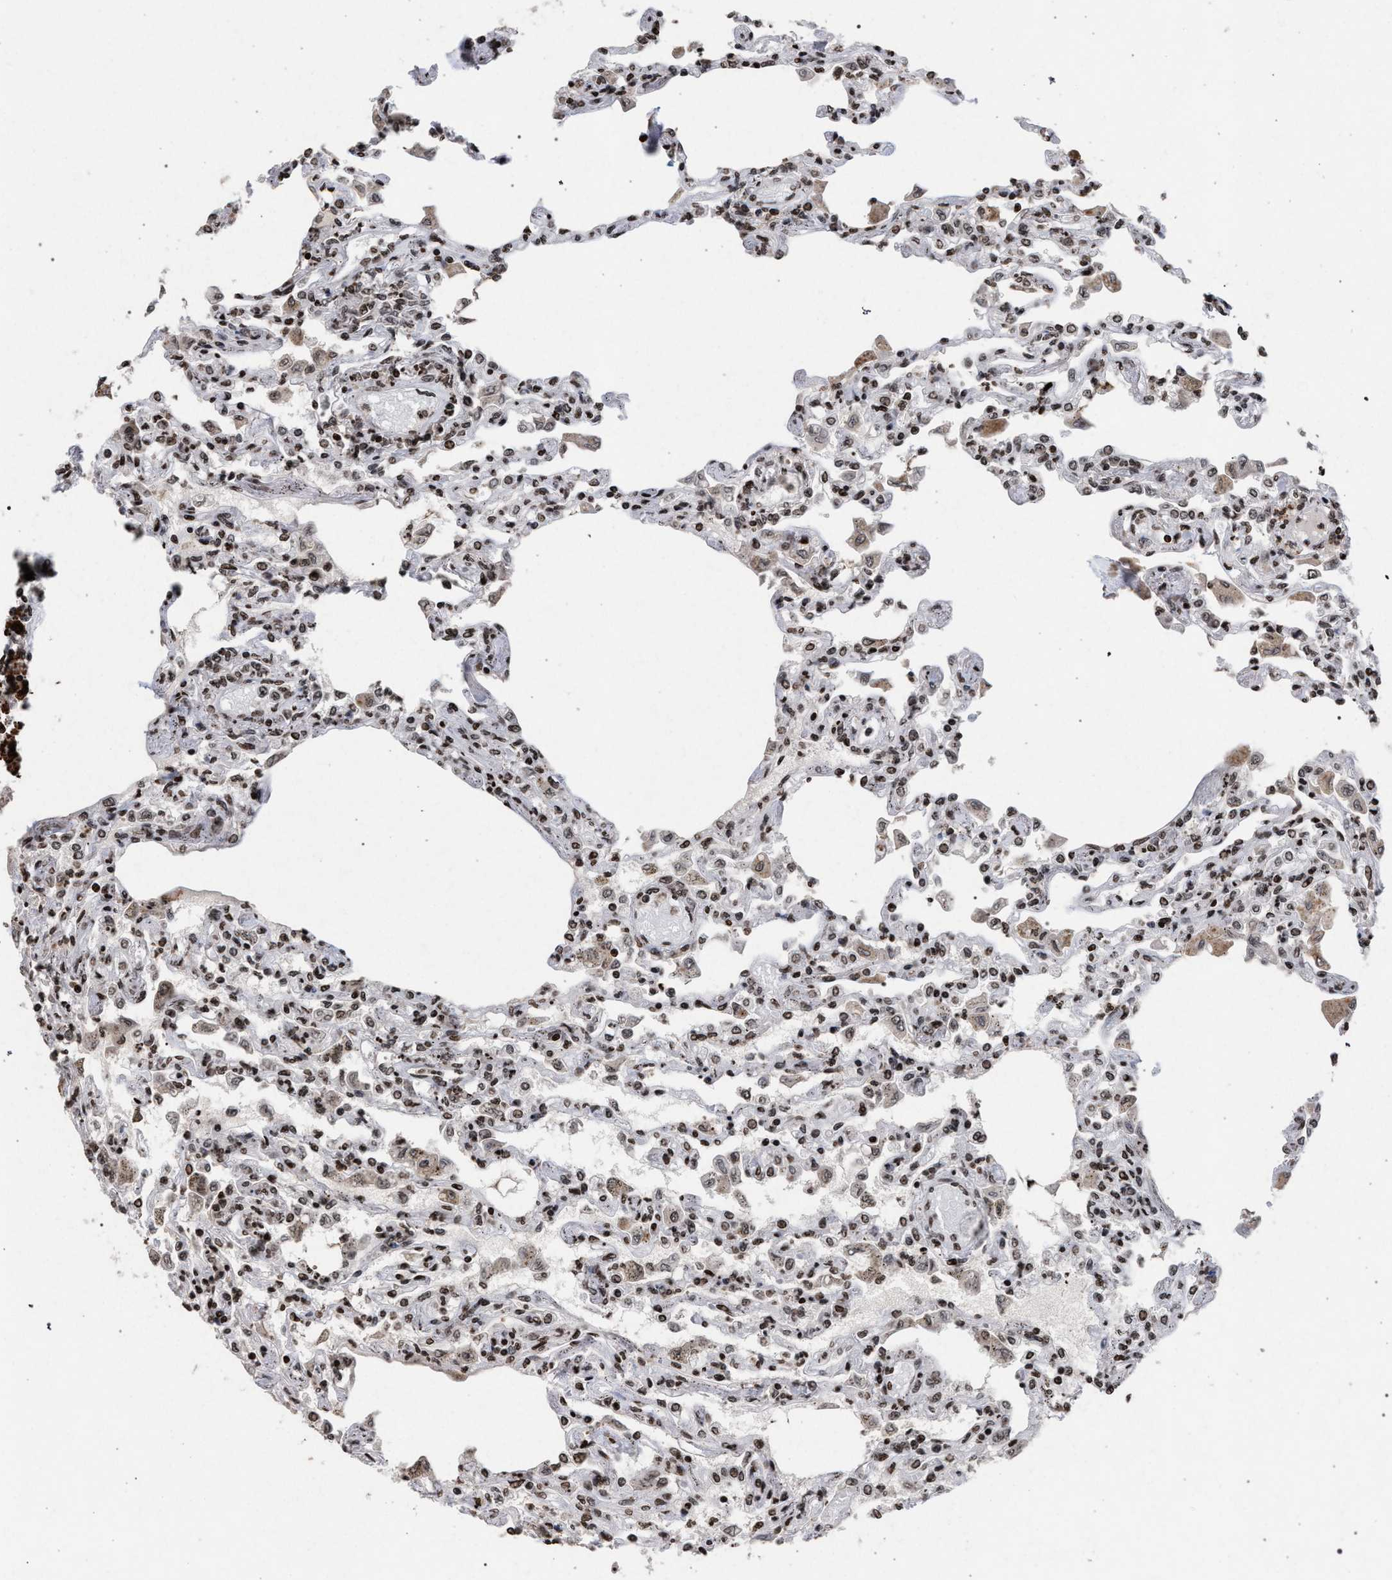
{"staining": {"intensity": "strong", "quantity": ">75%", "location": "nuclear"}, "tissue": "lung", "cell_type": "Alveolar cells", "image_type": "normal", "snomed": [{"axis": "morphology", "description": "Normal tissue, NOS"}, {"axis": "topography", "description": "Bronchus"}, {"axis": "topography", "description": "Lung"}], "caption": "DAB immunohistochemical staining of normal lung reveals strong nuclear protein positivity in about >75% of alveolar cells. (brown staining indicates protein expression, while blue staining denotes nuclei).", "gene": "FOXD3", "patient": {"sex": "female", "age": 49}}